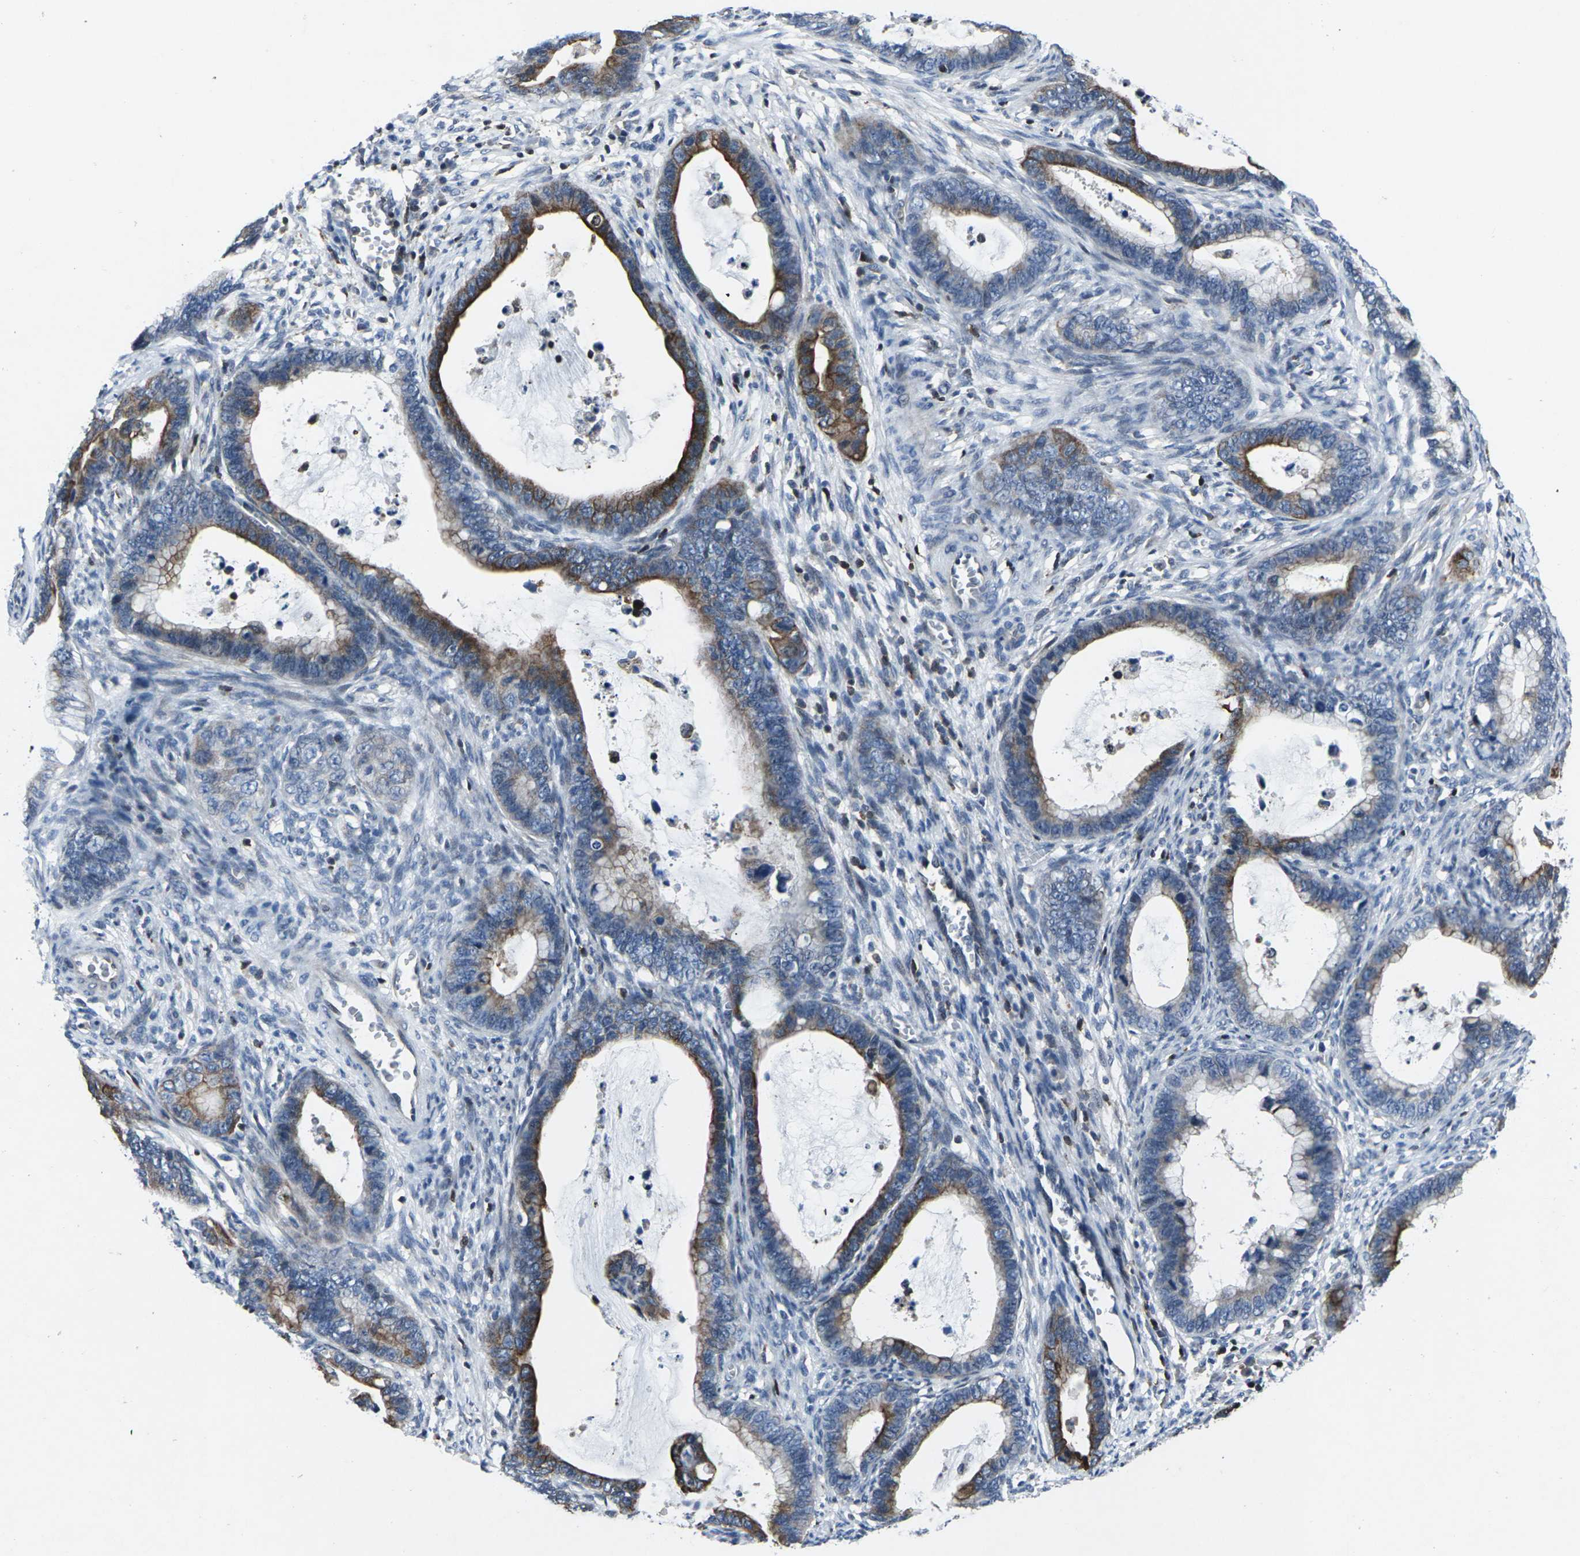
{"staining": {"intensity": "strong", "quantity": "<25%", "location": "cytoplasmic/membranous"}, "tissue": "cervical cancer", "cell_type": "Tumor cells", "image_type": "cancer", "snomed": [{"axis": "morphology", "description": "Adenocarcinoma, NOS"}, {"axis": "topography", "description": "Cervix"}], "caption": "A high-resolution photomicrograph shows IHC staining of adenocarcinoma (cervical), which shows strong cytoplasmic/membranous staining in approximately <25% of tumor cells. (DAB (3,3'-diaminobenzidine) IHC, brown staining for protein, blue staining for nuclei).", "gene": "STAT4", "patient": {"sex": "female", "age": 44}}